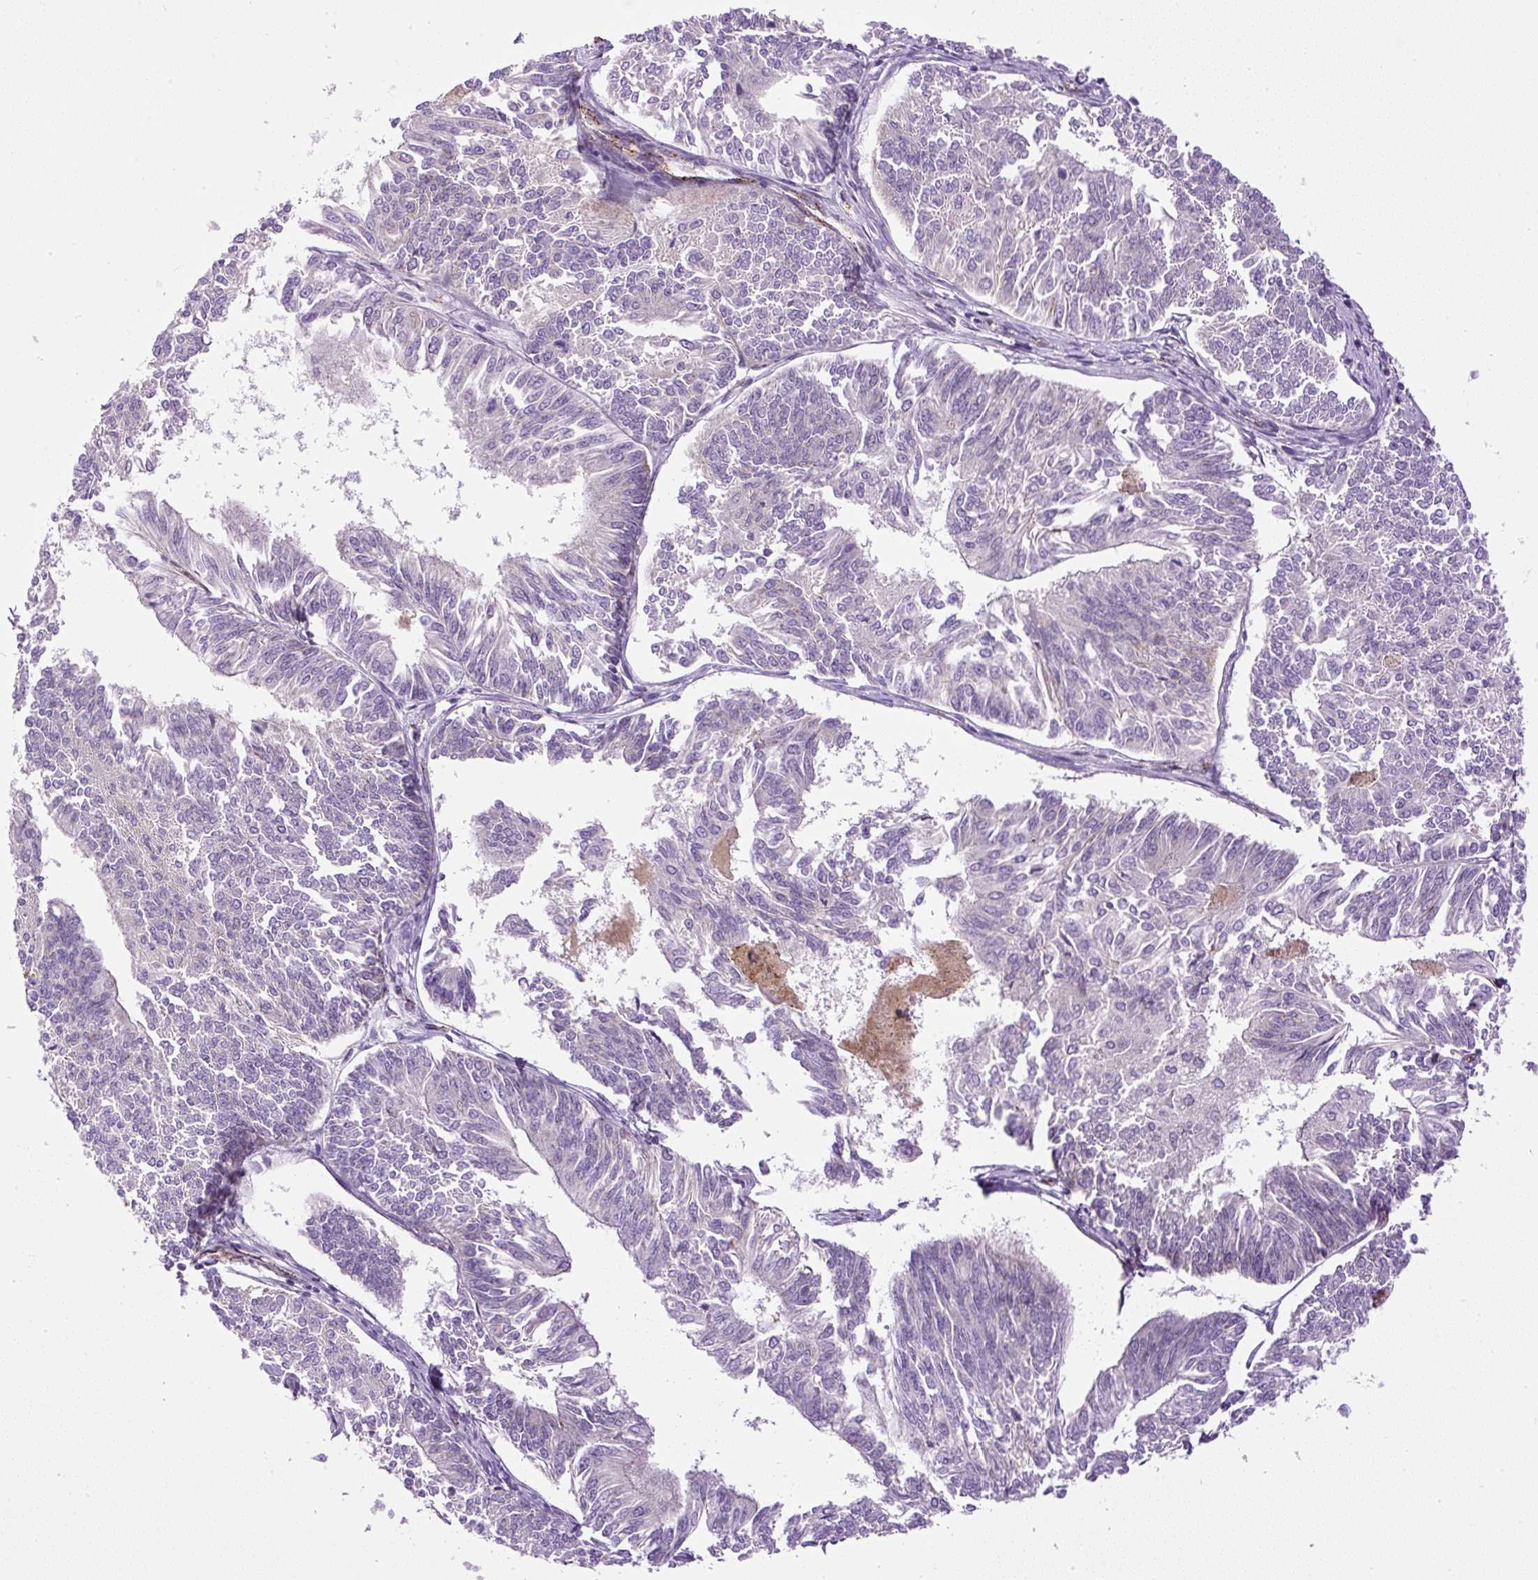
{"staining": {"intensity": "negative", "quantity": "none", "location": "none"}, "tissue": "endometrial cancer", "cell_type": "Tumor cells", "image_type": "cancer", "snomed": [{"axis": "morphology", "description": "Adenocarcinoma, NOS"}, {"axis": "topography", "description": "Endometrium"}], "caption": "An IHC photomicrograph of endometrial cancer is shown. There is no staining in tumor cells of endometrial cancer. (DAB immunohistochemistry (IHC) visualized using brightfield microscopy, high magnification).", "gene": "LEFTY2", "patient": {"sex": "female", "age": 58}}